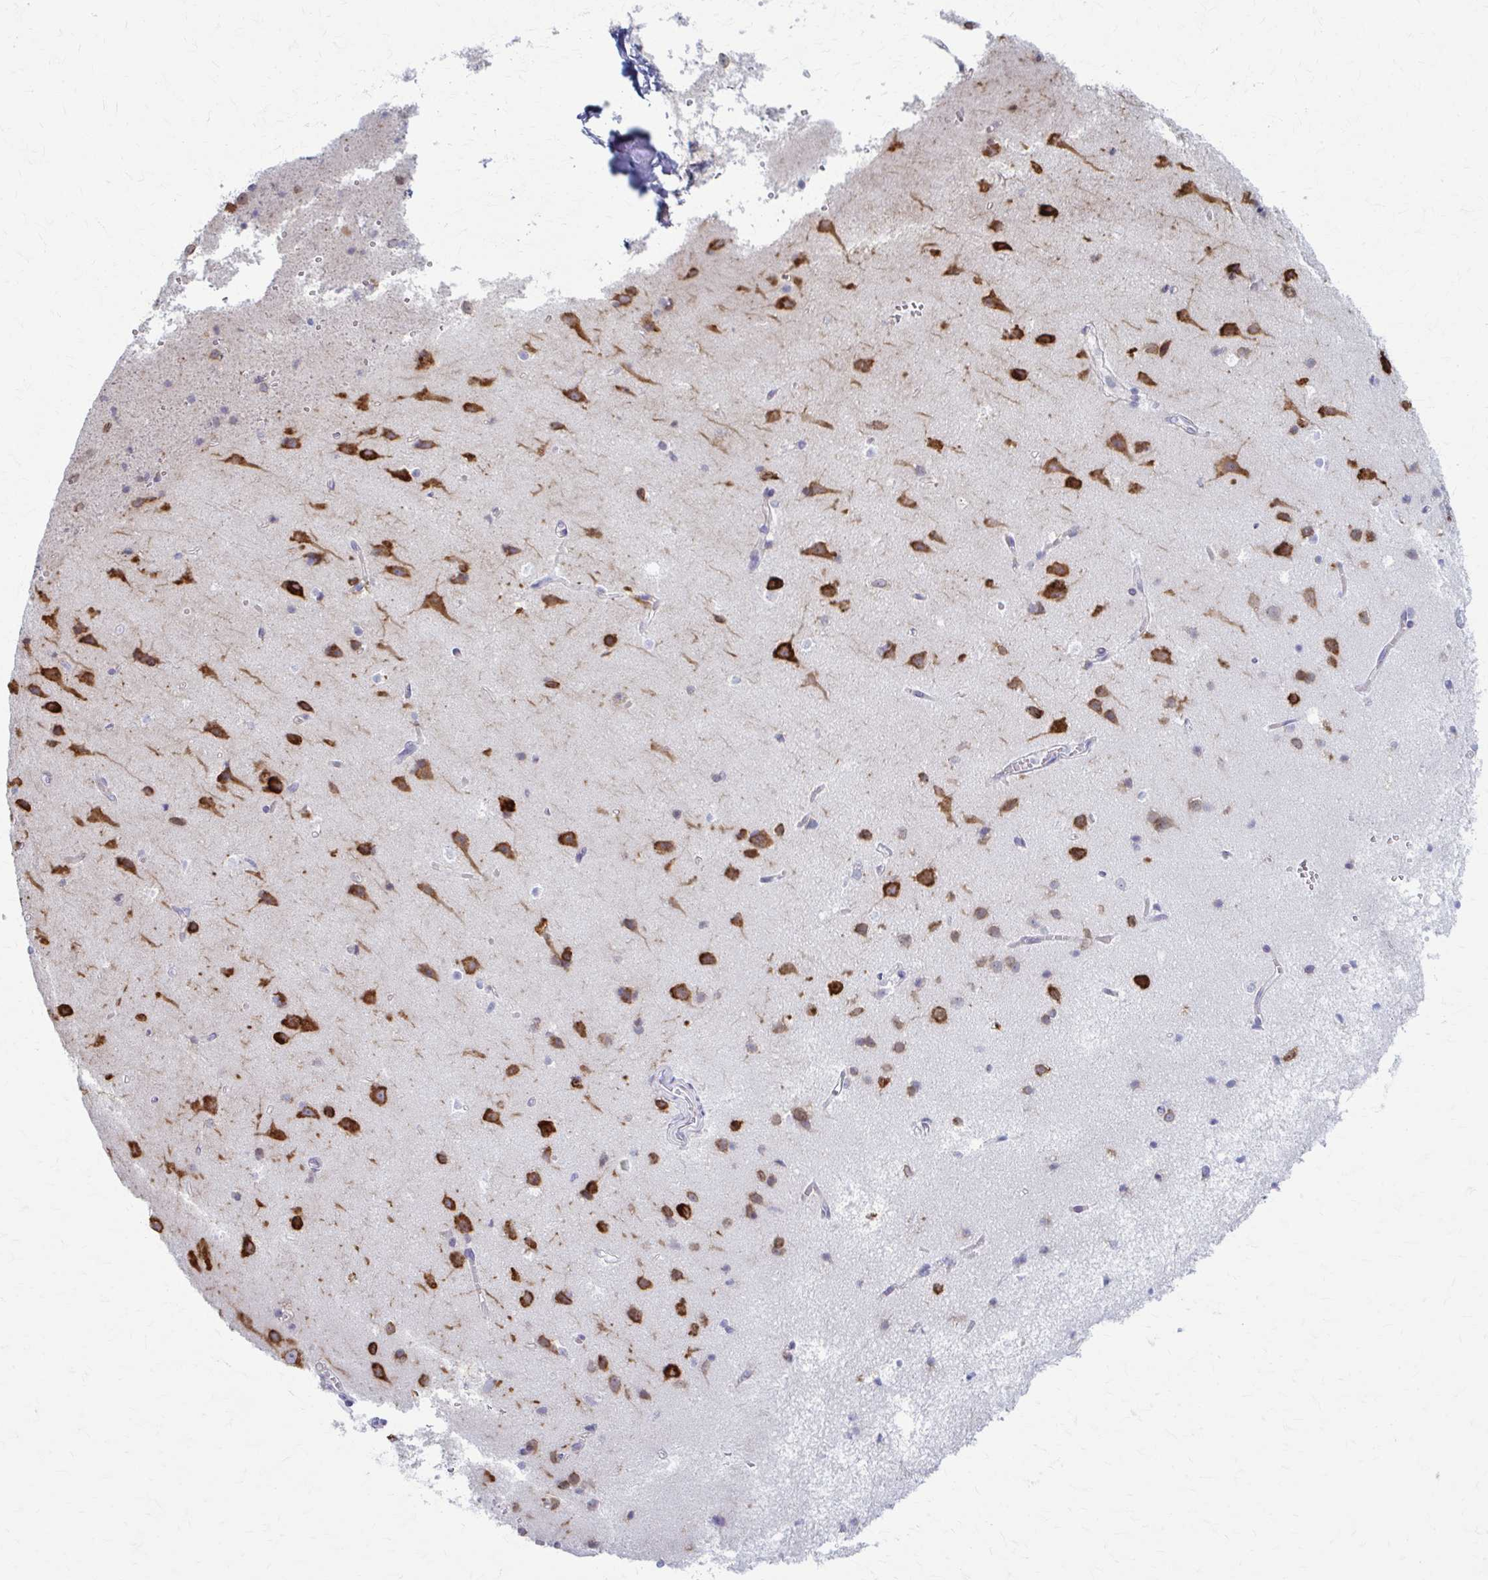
{"staining": {"intensity": "negative", "quantity": "none", "location": "none"}, "tissue": "cerebral cortex", "cell_type": "Endothelial cells", "image_type": "normal", "snomed": [{"axis": "morphology", "description": "Normal tissue, NOS"}, {"axis": "topography", "description": "Cerebral cortex"}], "caption": "DAB immunohistochemical staining of benign human cerebral cortex reveals no significant expression in endothelial cells.", "gene": "PRKRA", "patient": {"sex": "male", "age": 37}}